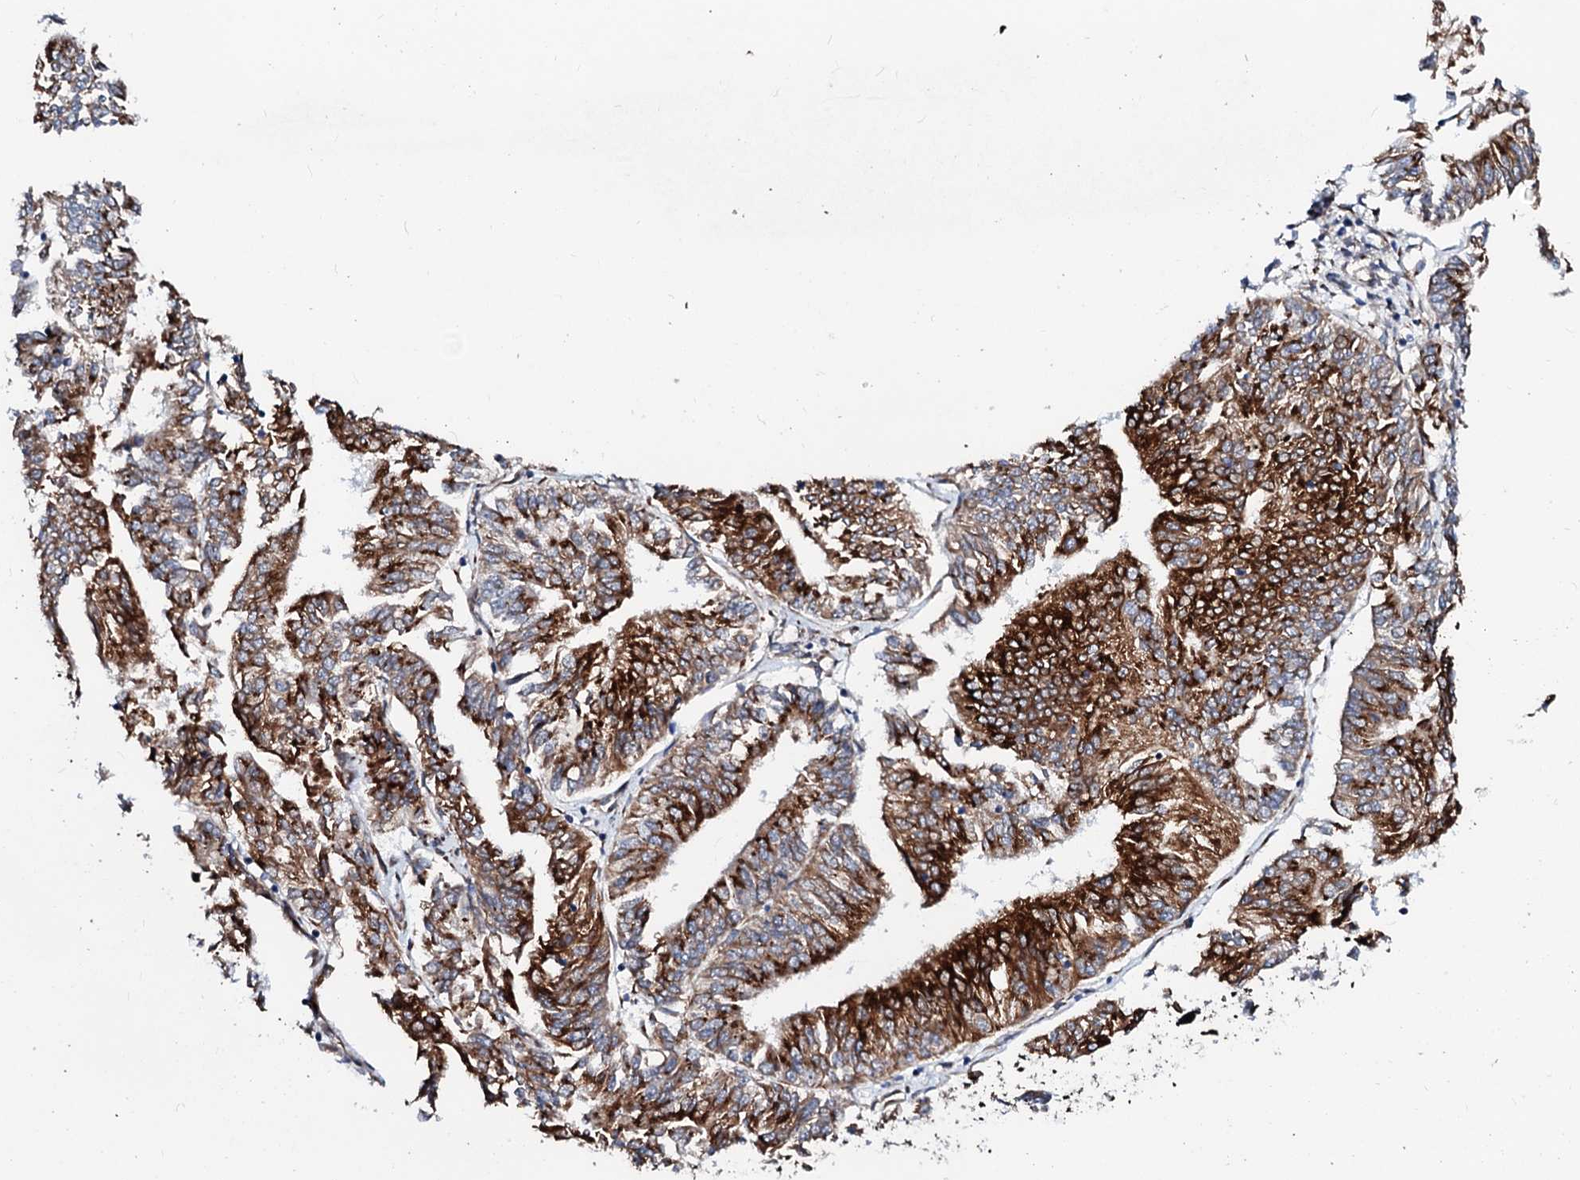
{"staining": {"intensity": "strong", "quantity": ">75%", "location": "cytoplasmic/membranous"}, "tissue": "endometrial cancer", "cell_type": "Tumor cells", "image_type": "cancer", "snomed": [{"axis": "morphology", "description": "Adenocarcinoma, NOS"}, {"axis": "topography", "description": "Endometrium"}], "caption": "IHC of human adenocarcinoma (endometrial) reveals high levels of strong cytoplasmic/membranous staining in approximately >75% of tumor cells.", "gene": "TMCO3", "patient": {"sex": "female", "age": 58}}